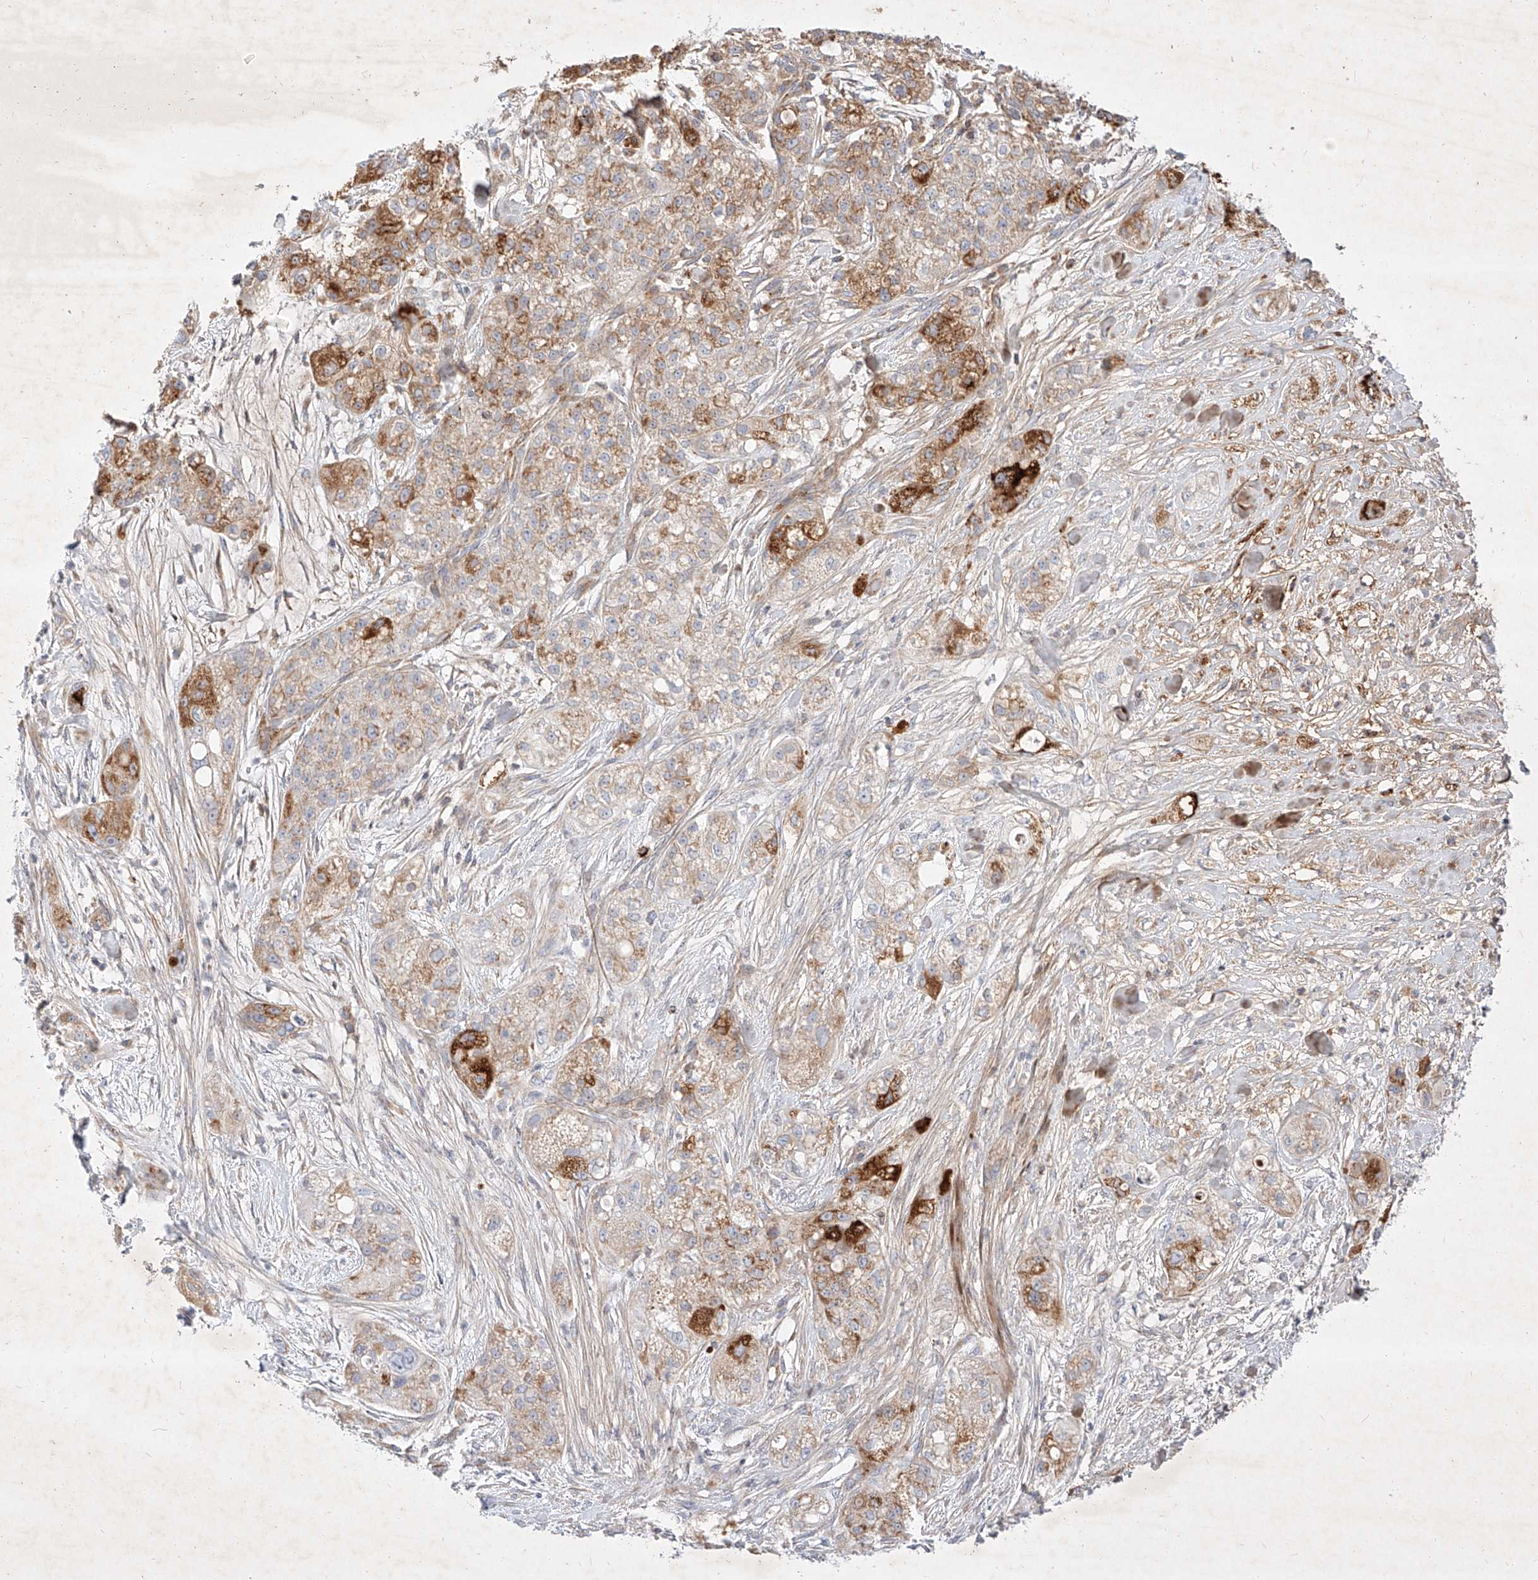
{"staining": {"intensity": "moderate", "quantity": "25%-75%", "location": "cytoplasmic/membranous"}, "tissue": "pancreatic cancer", "cell_type": "Tumor cells", "image_type": "cancer", "snomed": [{"axis": "morphology", "description": "Adenocarcinoma, NOS"}, {"axis": "topography", "description": "Pancreas"}], "caption": "DAB immunohistochemical staining of human pancreatic cancer reveals moderate cytoplasmic/membranous protein positivity in about 25%-75% of tumor cells.", "gene": "OSGEPL1", "patient": {"sex": "female", "age": 78}}